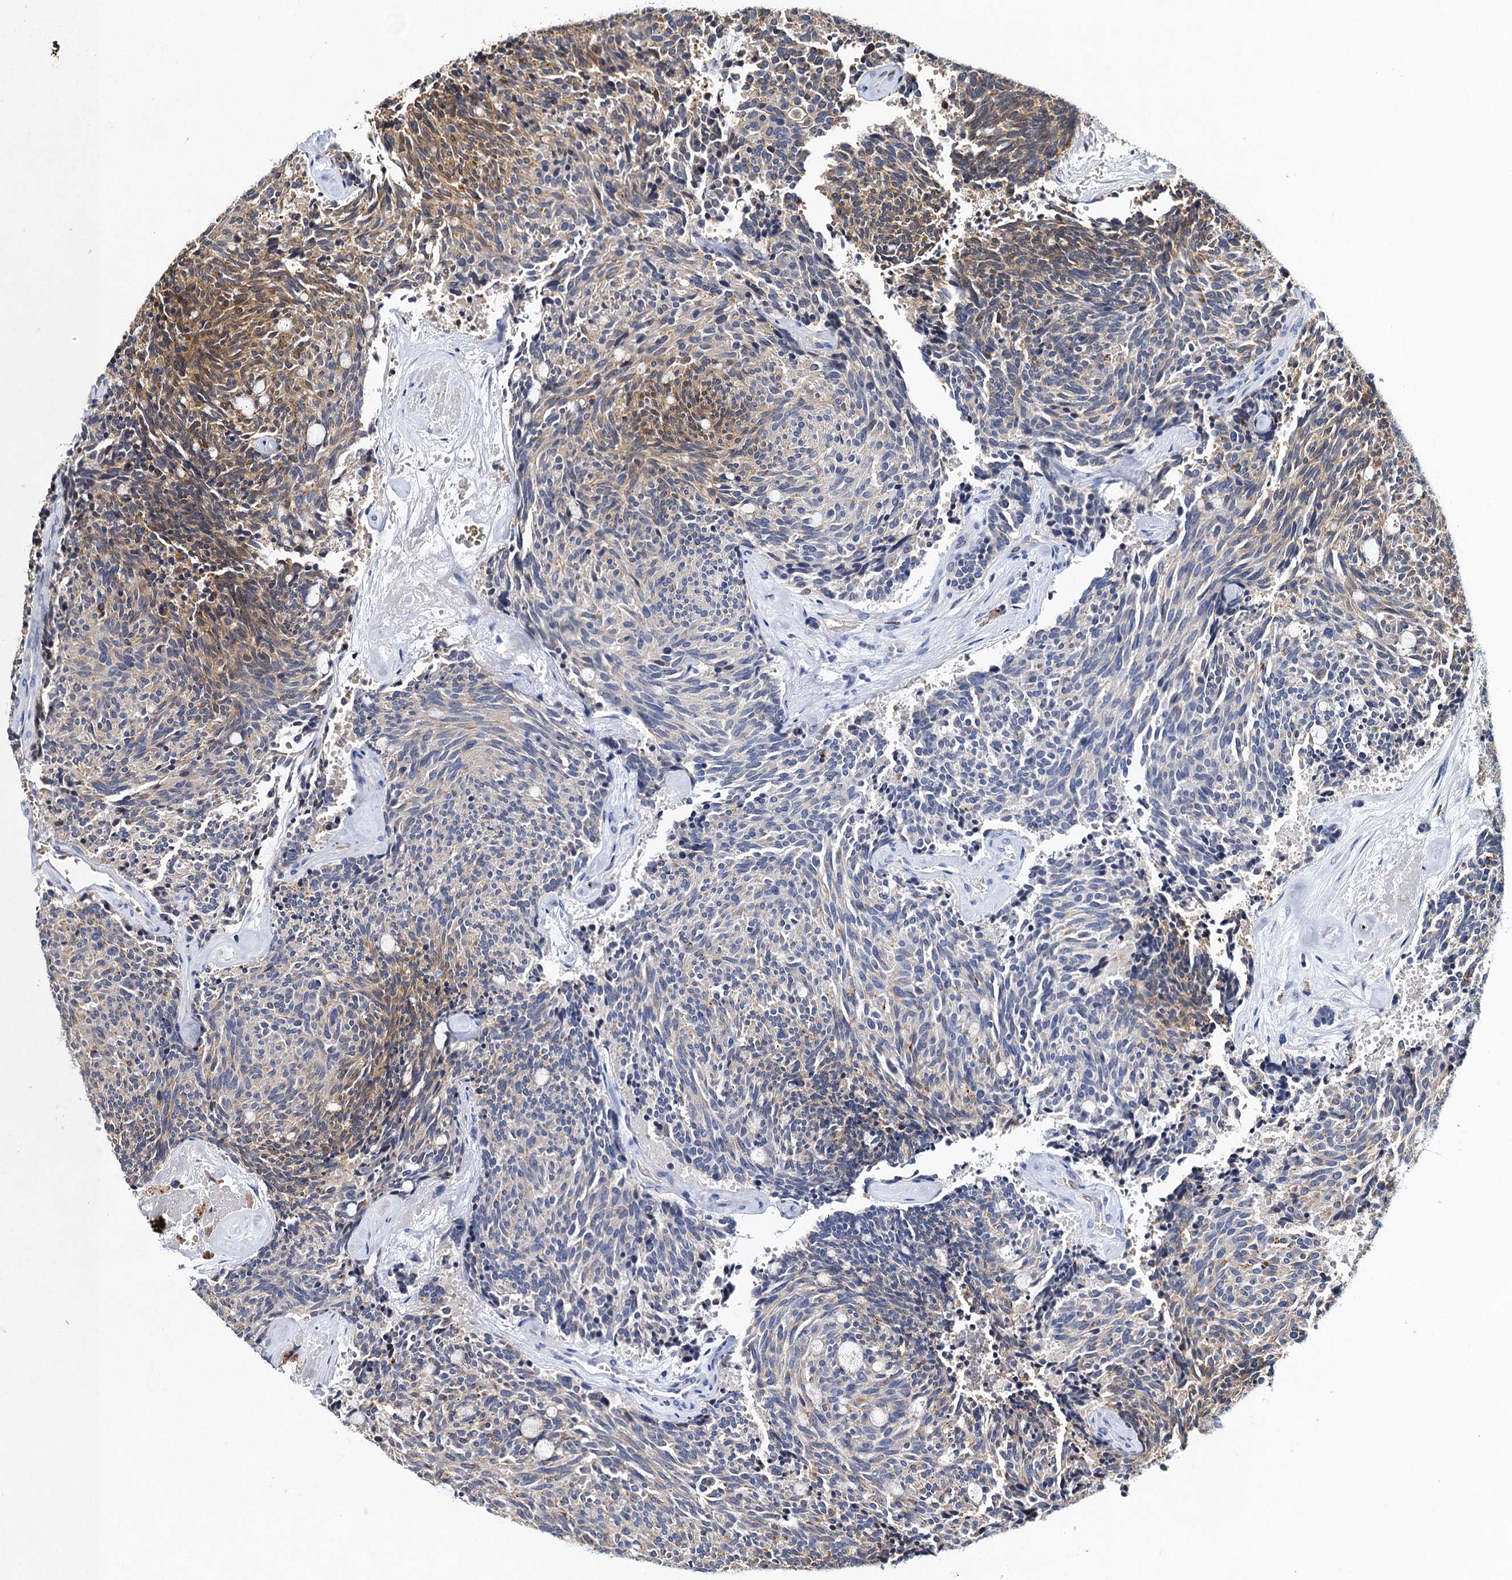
{"staining": {"intensity": "moderate", "quantity": "25%-75%", "location": "cytoplasmic/membranous"}, "tissue": "carcinoid", "cell_type": "Tumor cells", "image_type": "cancer", "snomed": [{"axis": "morphology", "description": "Carcinoid, malignant, NOS"}, {"axis": "topography", "description": "Pancreas"}], "caption": "Immunohistochemistry of human carcinoid demonstrates medium levels of moderate cytoplasmic/membranous positivity in about 25%-75% of tumor cells.", "gene": "SLC11A2", "patient": {"sex": "female", "age": 54}}